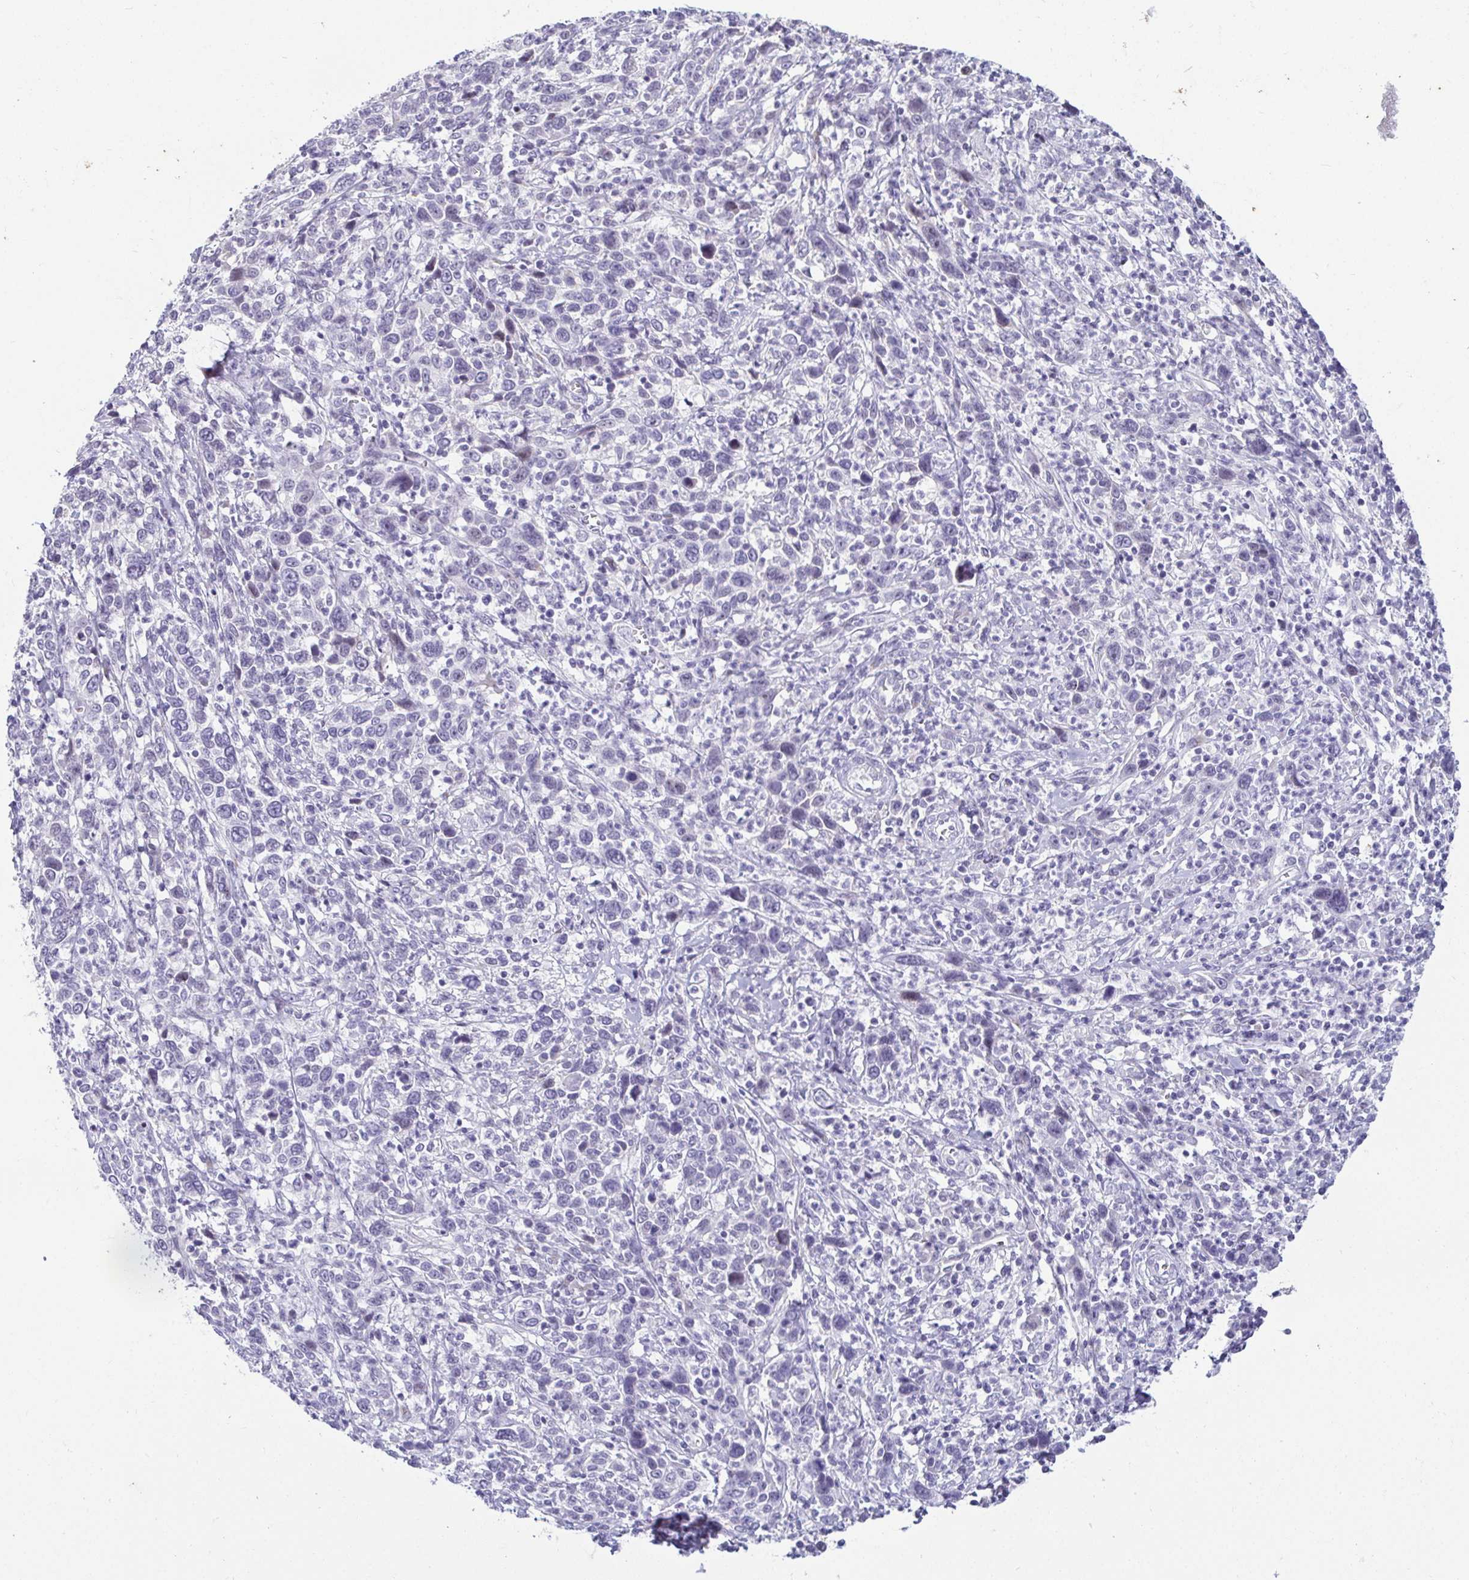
{"staining": {"intensity": "negative", "quantity": "none", "location": "none"}, "tissue": "cervical cancer", "cell_type": "Tumor cells", "image_type": "cancer", "snomed": [{"axis": "morphology", "description": "Squamous cell carcinoma, NOS"}, {"axis": "topography", "description": "Cervix"}], "caption": "Immunohistochemistry image of neoplastic tissue: cervical cancer stained with DAB (3,3'-diaminobenzidine) reveals no significant protein positivity in tumor cells.", "gene": "CR2", "patient": {"sex": "female", "age": 46}}